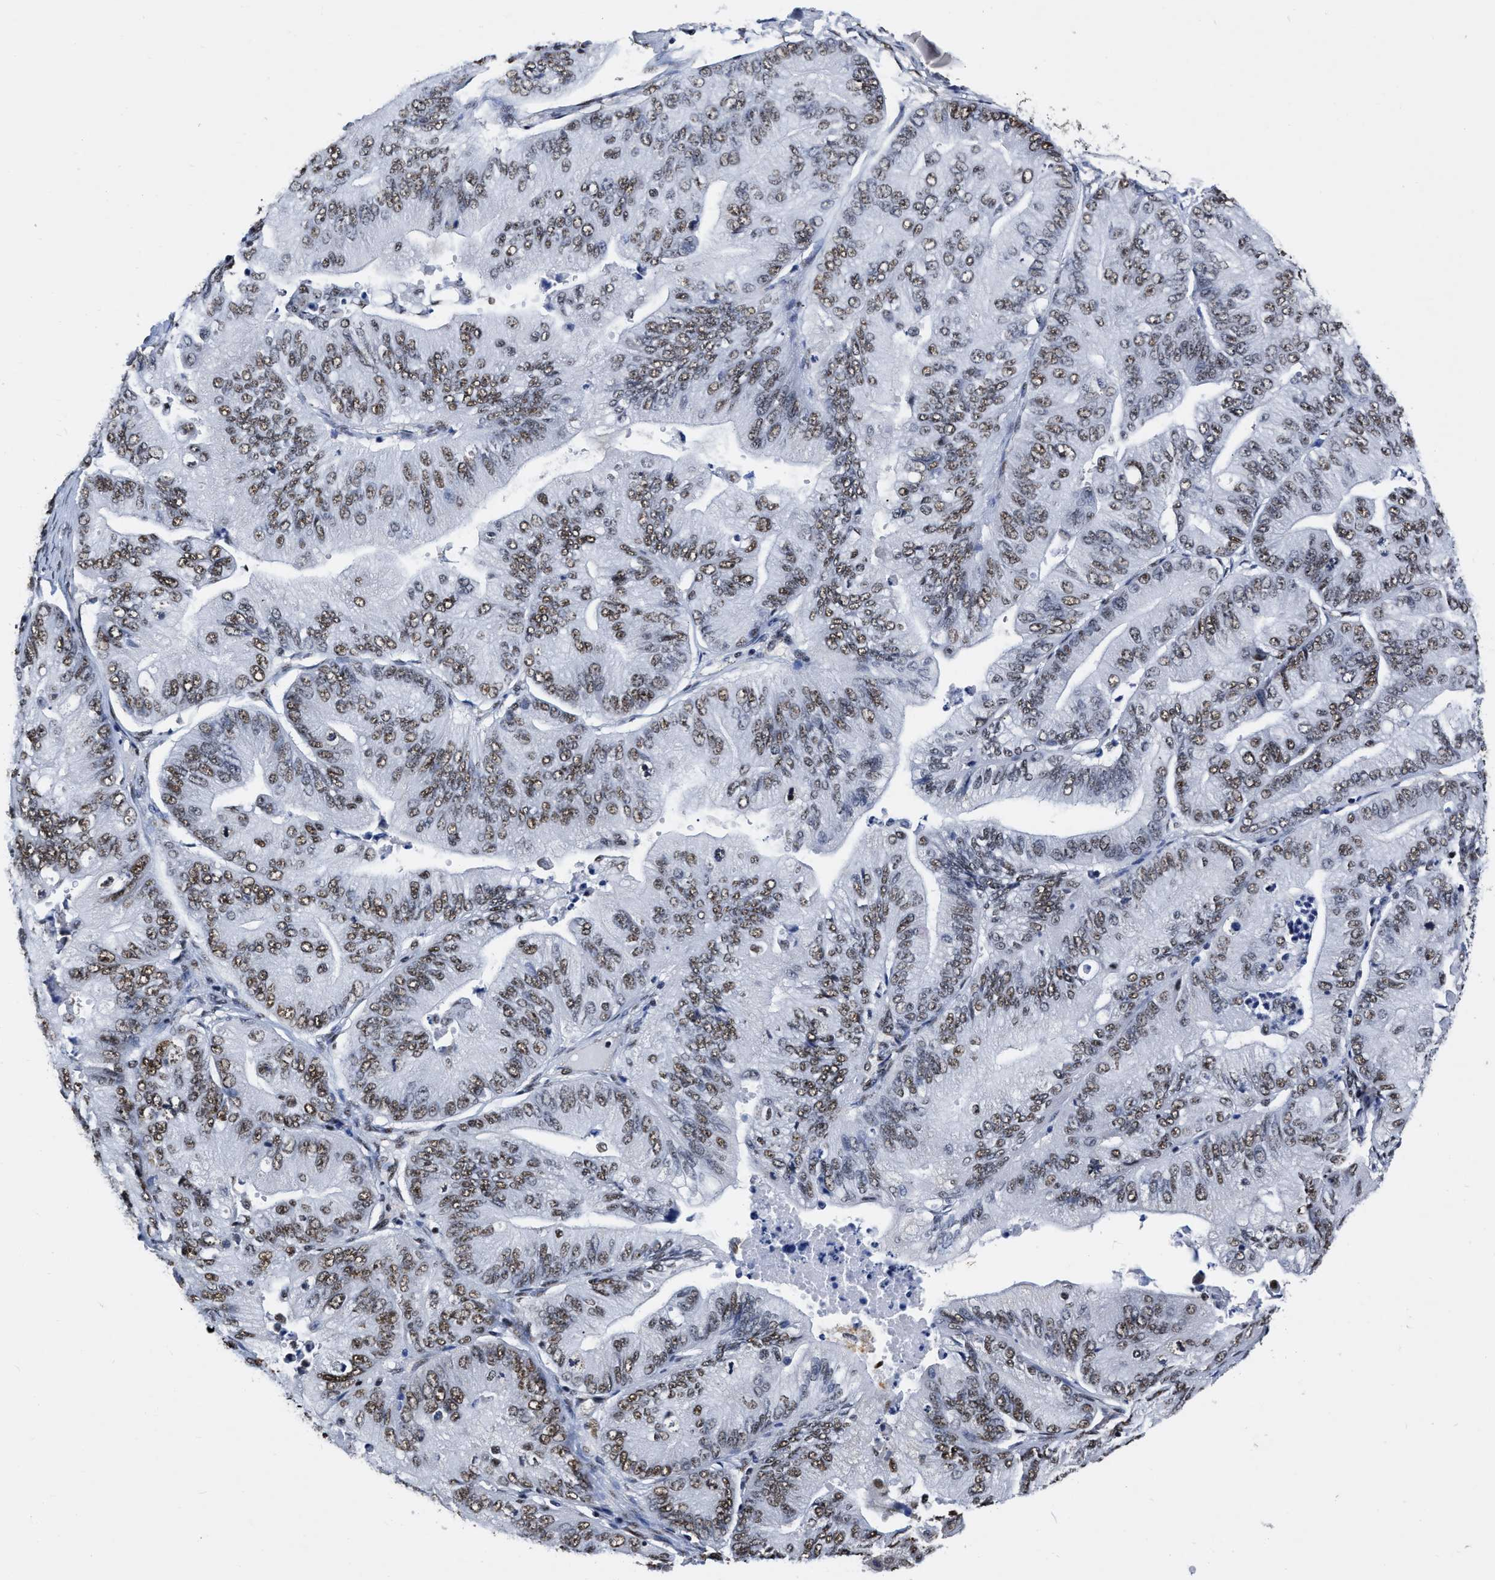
{"staining": {"intensity": "moderate", "quantity": ">75%", "location": "nuclear"}, "tissue": "ovarian cancer", "cell_type": "Tumor cells", "image_type": "cancer", "snomed": [{"axis": "morphology", "description": "Cystadenocarcinoma, mucinous, NOS"}, {"axis": "topography", "description": "Ovary"}], "caption": "Human ovarian mucinous cystadenocarcinoma stained with a brown dye displays moderate nuclear positive staining in about >75% of tumor cells.", "gene": "CCNE1", "patient": {"sex": "female", "age": 61}}